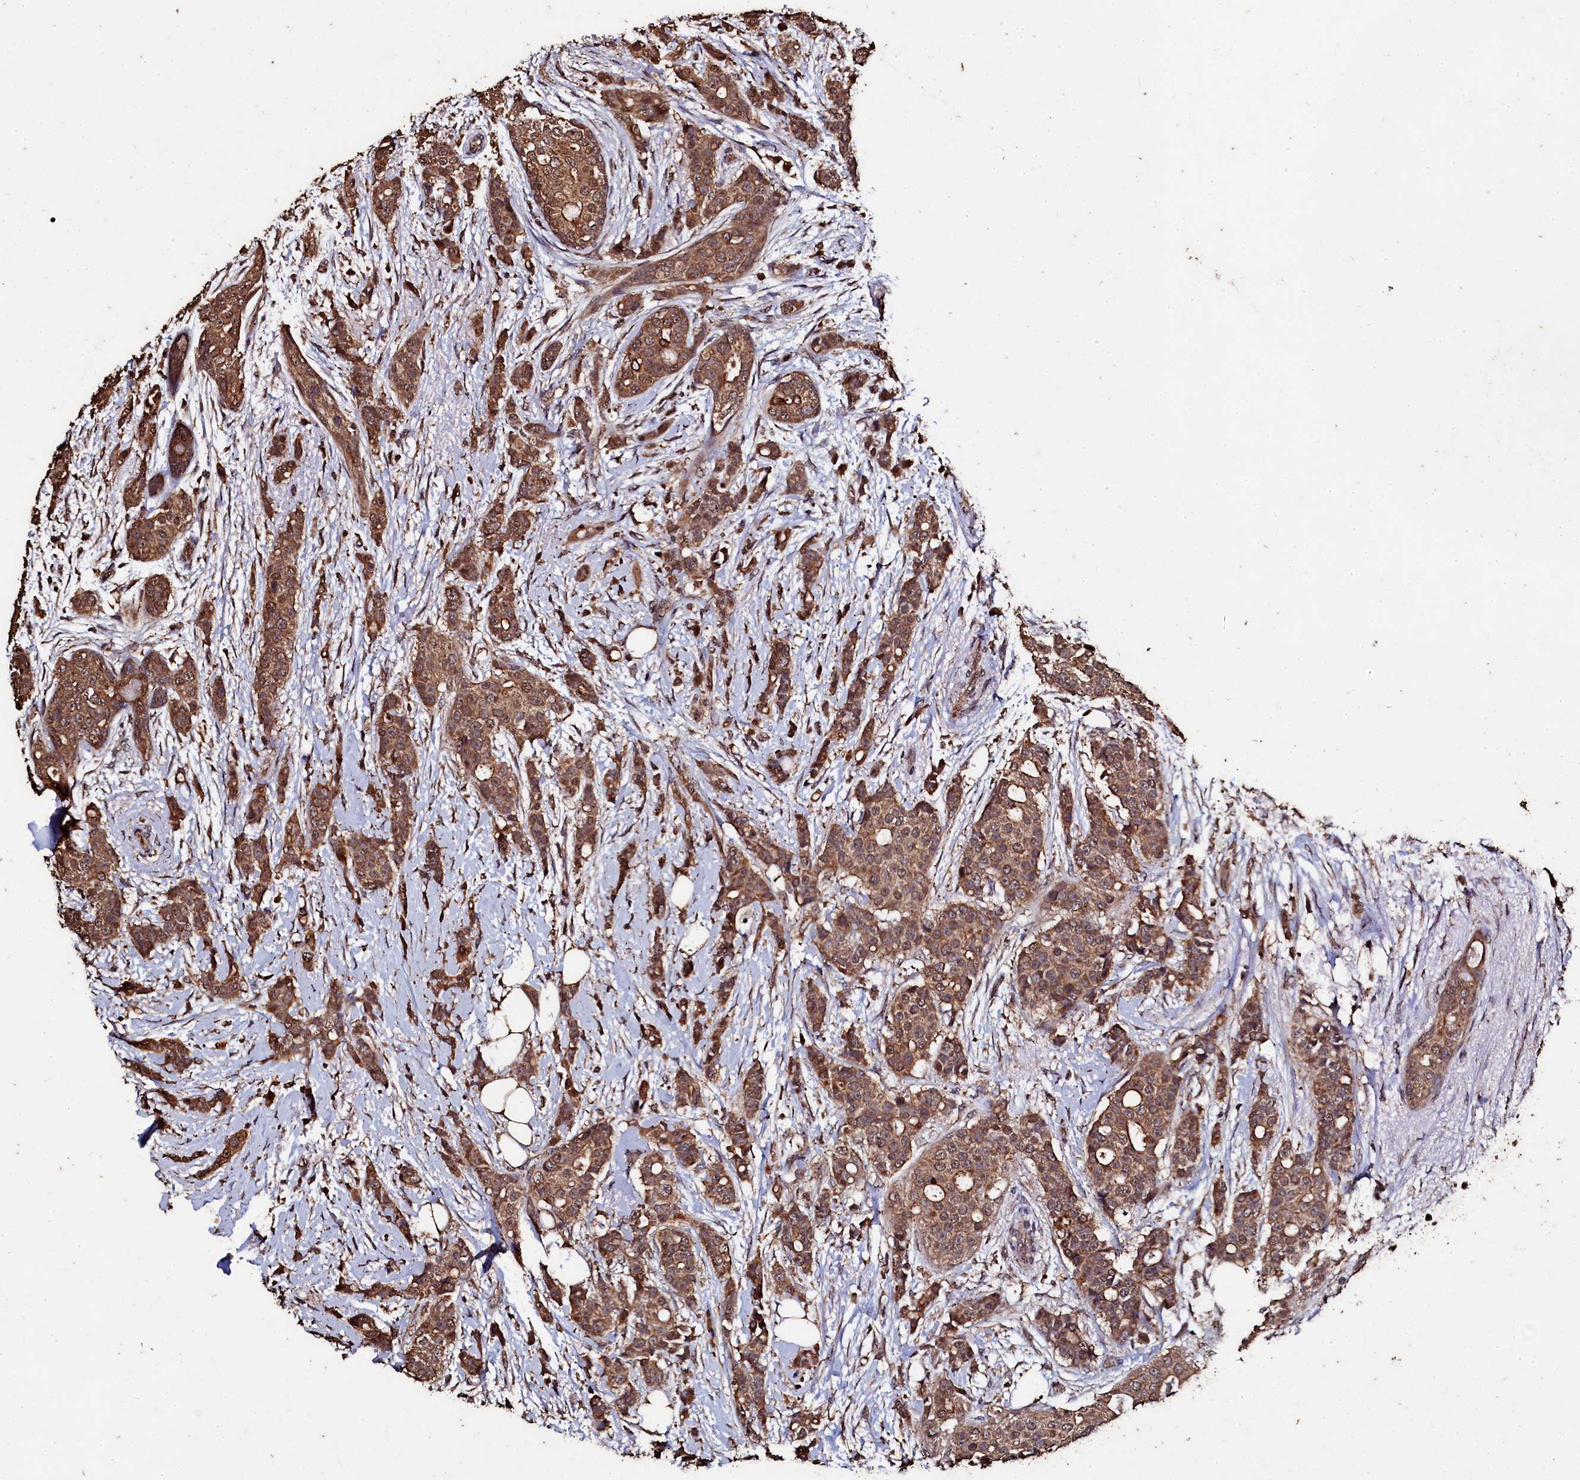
{"staining": {"intensity": "moderate", "quantity": ">75%", "location": "cytoplasmic/membranous,nuclear"}, "tissue": "breast cancer", "cell_type": "Tumor cells", "image_type": "cancer", "snomed": [{"axis": "morphology", "description": "Lobular carcinoma"}, {"axis": "topography", "description": "Breast"}], "caption": "Breast cancer tissue exhibits moderate cytoplasmic/membranous and nuclear expression in about >75% of tumor cells", "gene": "FAAP24", "patient": {"sex": "female", "age": 51}}